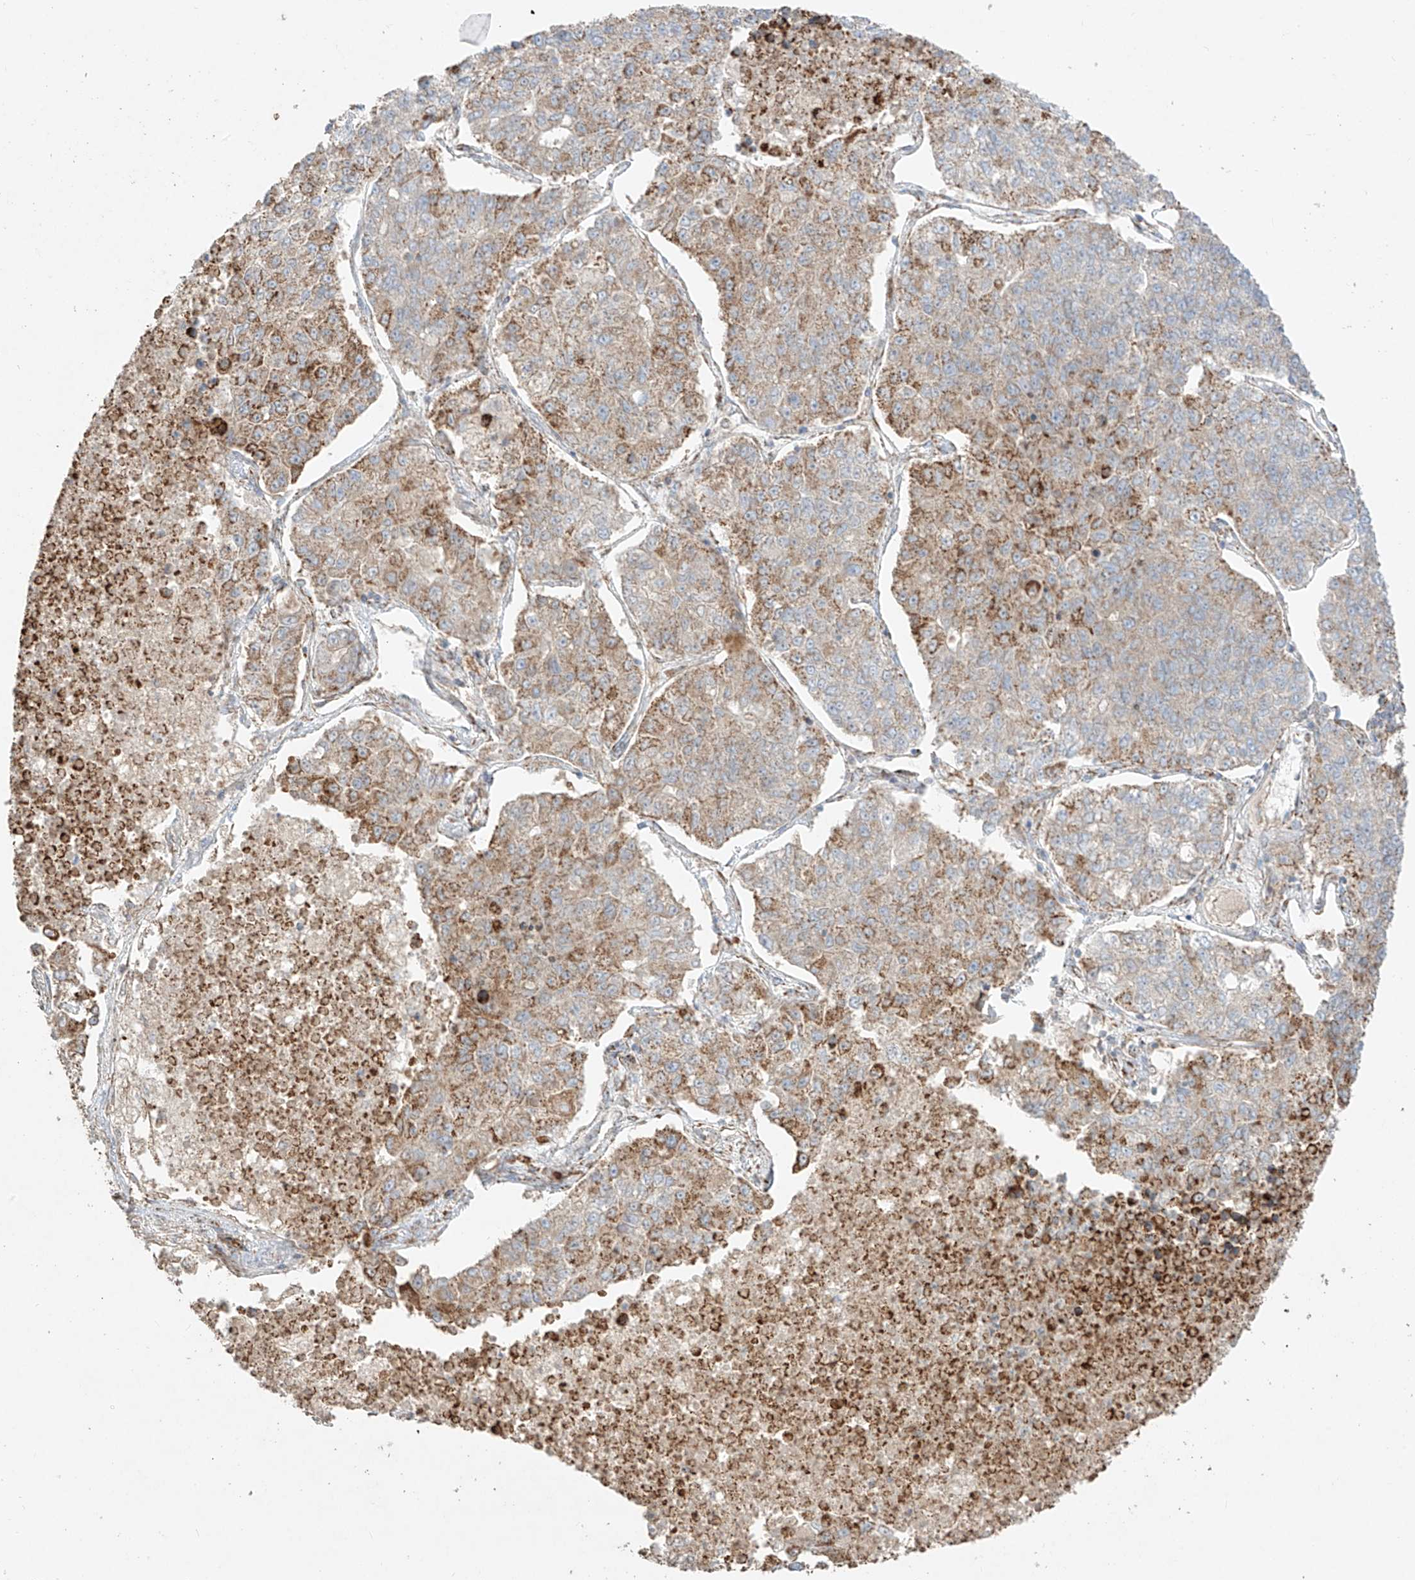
{"staining": {"intensity": "moderate", "quantity": "<25%", "location": "cytoplasmic/membranous"}, "tissue": "lung cancer", "cell_type": "Tumor cells", "image_type": "cancer", "snomed": [{"axis": "morphology", "description": "Adenocarcinoma, NOS"}, {"axis": "topography", "description": "Lung"}], "caption": "A photomicrograph showing moderate cytoplasmic/membranous staining in about <25% of tumor cells in adenocarcinoma (lung), as visualized by brown immunohistochemical staining.", "gene": "COLGALT2", "patient": {"sex": "male", "age": 49}}